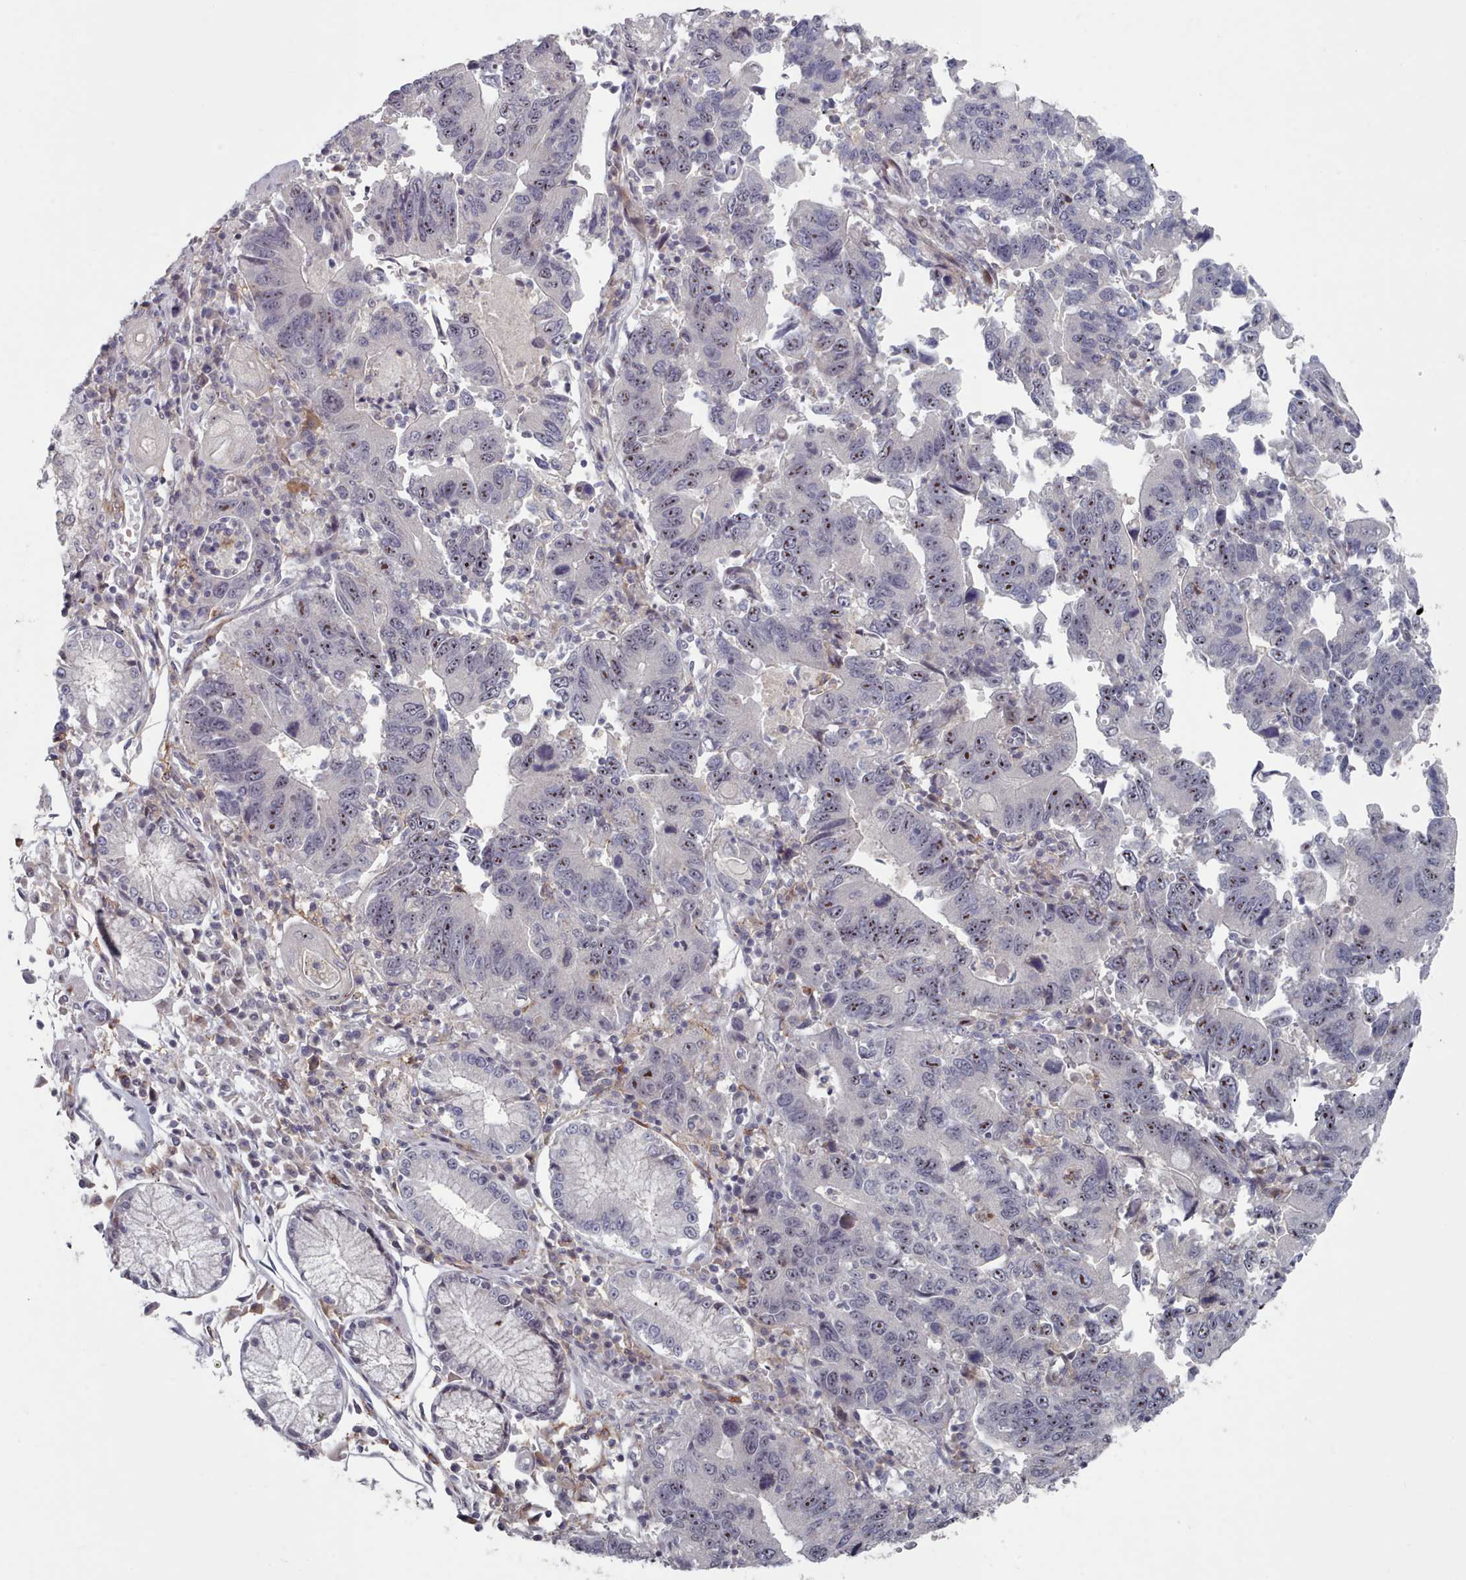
{"staining": {"intensity": "moderate", "quantity": "25%-75%", "location": "nuclear"}, "tissue": "stomach cancer", "cell_type": "Tumor cells", "image_type": "cancer", "snomed": [{"axis": "morphology", "description": "Adenocarcinoma, NOS"}, {"axis": "topography", "description": "Stomach"}], "caption": "An immunohistochemistry photomicrograph of neoplastic tissue is shown. Protein staining in brown highlights moderate nuclear positivity in stomach adenocarcinoma within tumor cells.", "gene": "COL8A2", "patient": {"sex": "male", "age": 59}}